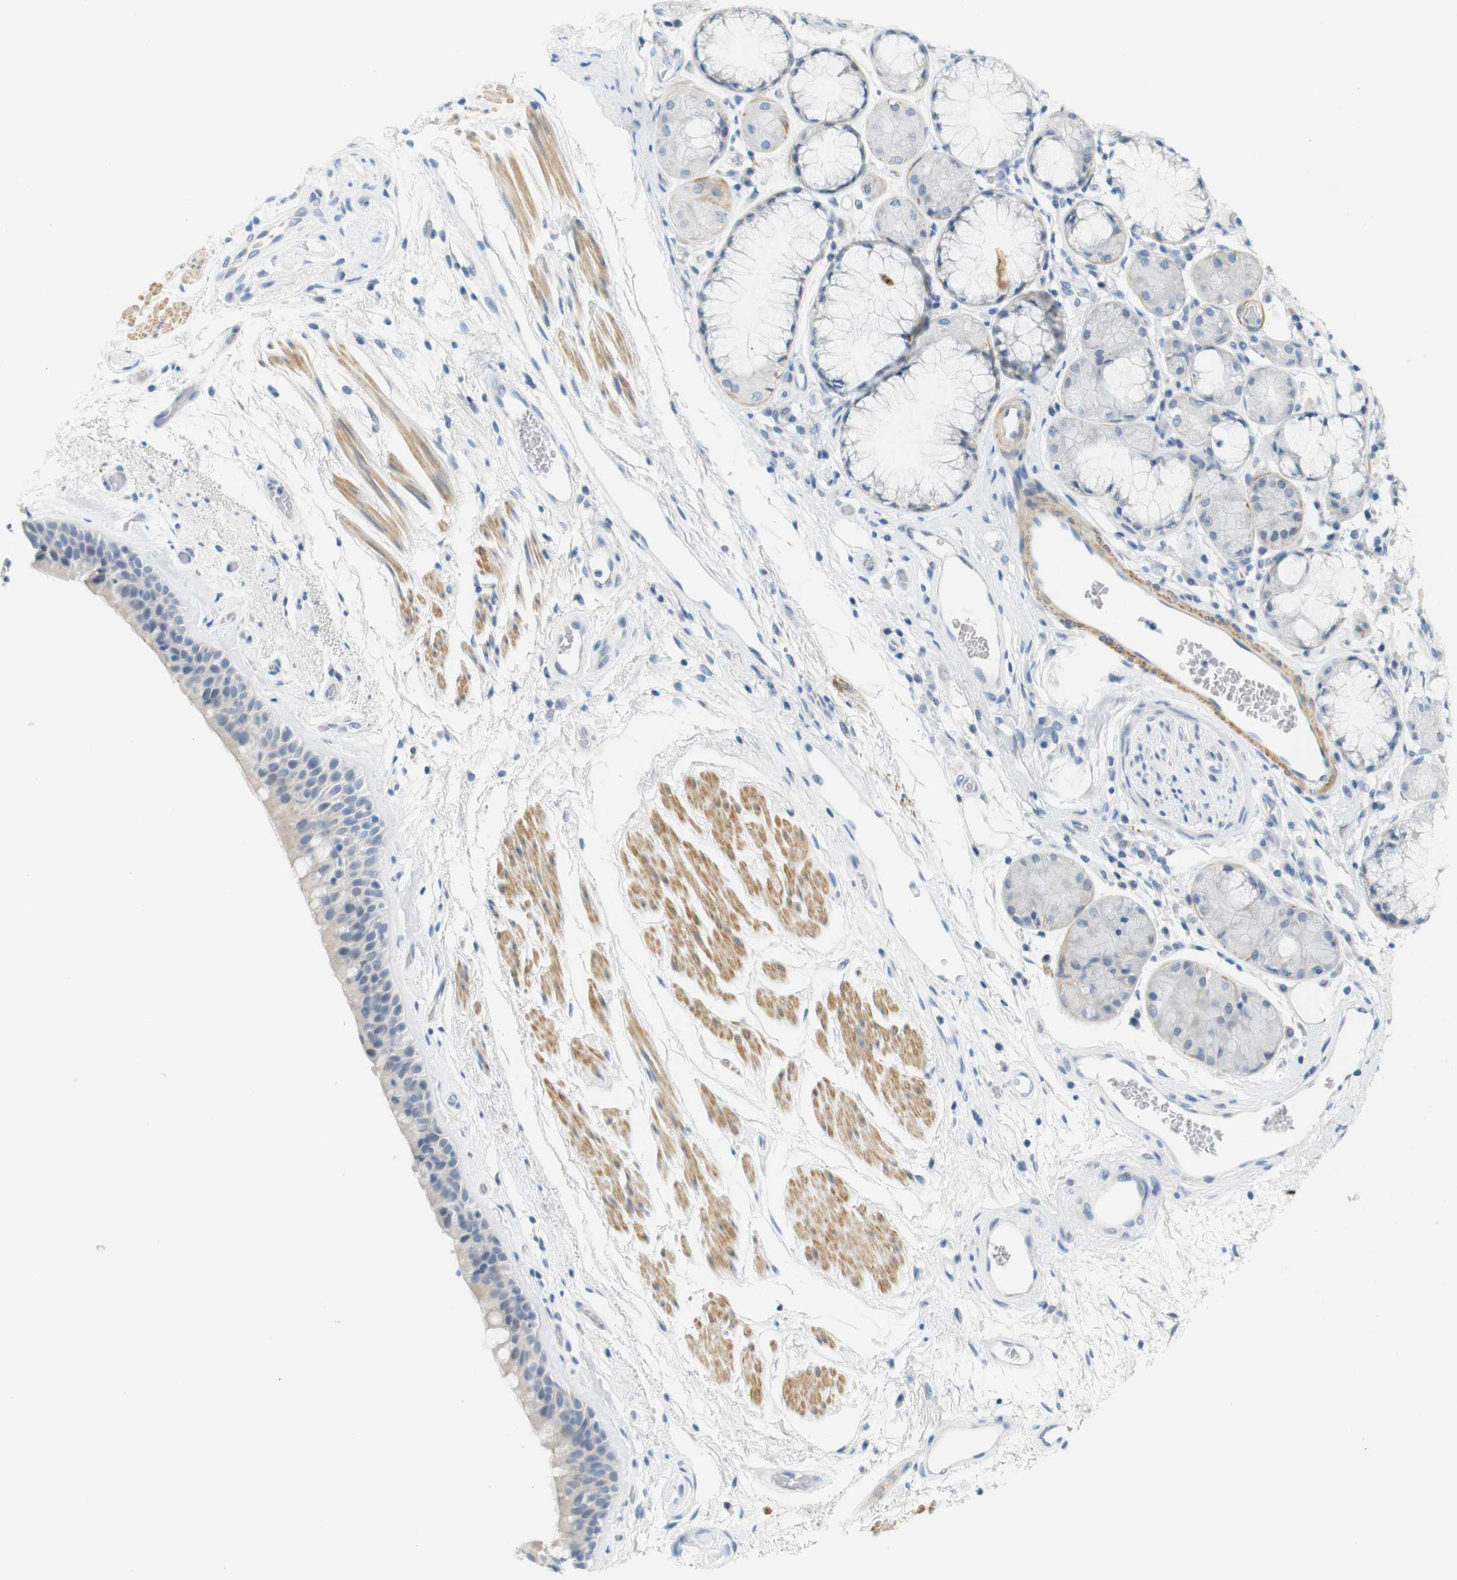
{"staining": {"intensity": "weak", "quantity": "<25%", "location": "cytoplasmic/membranous"}, "tissue": "bronchus", "cell_type": "Respiratory epithelial cells", "image_type": "normal", "snomed": [{"axis": "morphology", "description": "Normal tissue, NOS"}, {"axis": "morphology", "description": "Adenocarcinoma, NOS"}, {"axis": "topography", "description": "Bronchus"}, {"axis": "topography", "description": "Lung"}], "caption": "The histopathology image displays no significant expression in respiratory epithelial cells of bronchus. Nuclei are stained in blue.", "gene": "HRH2", "patient": {"sex": "female", "age": 54}}